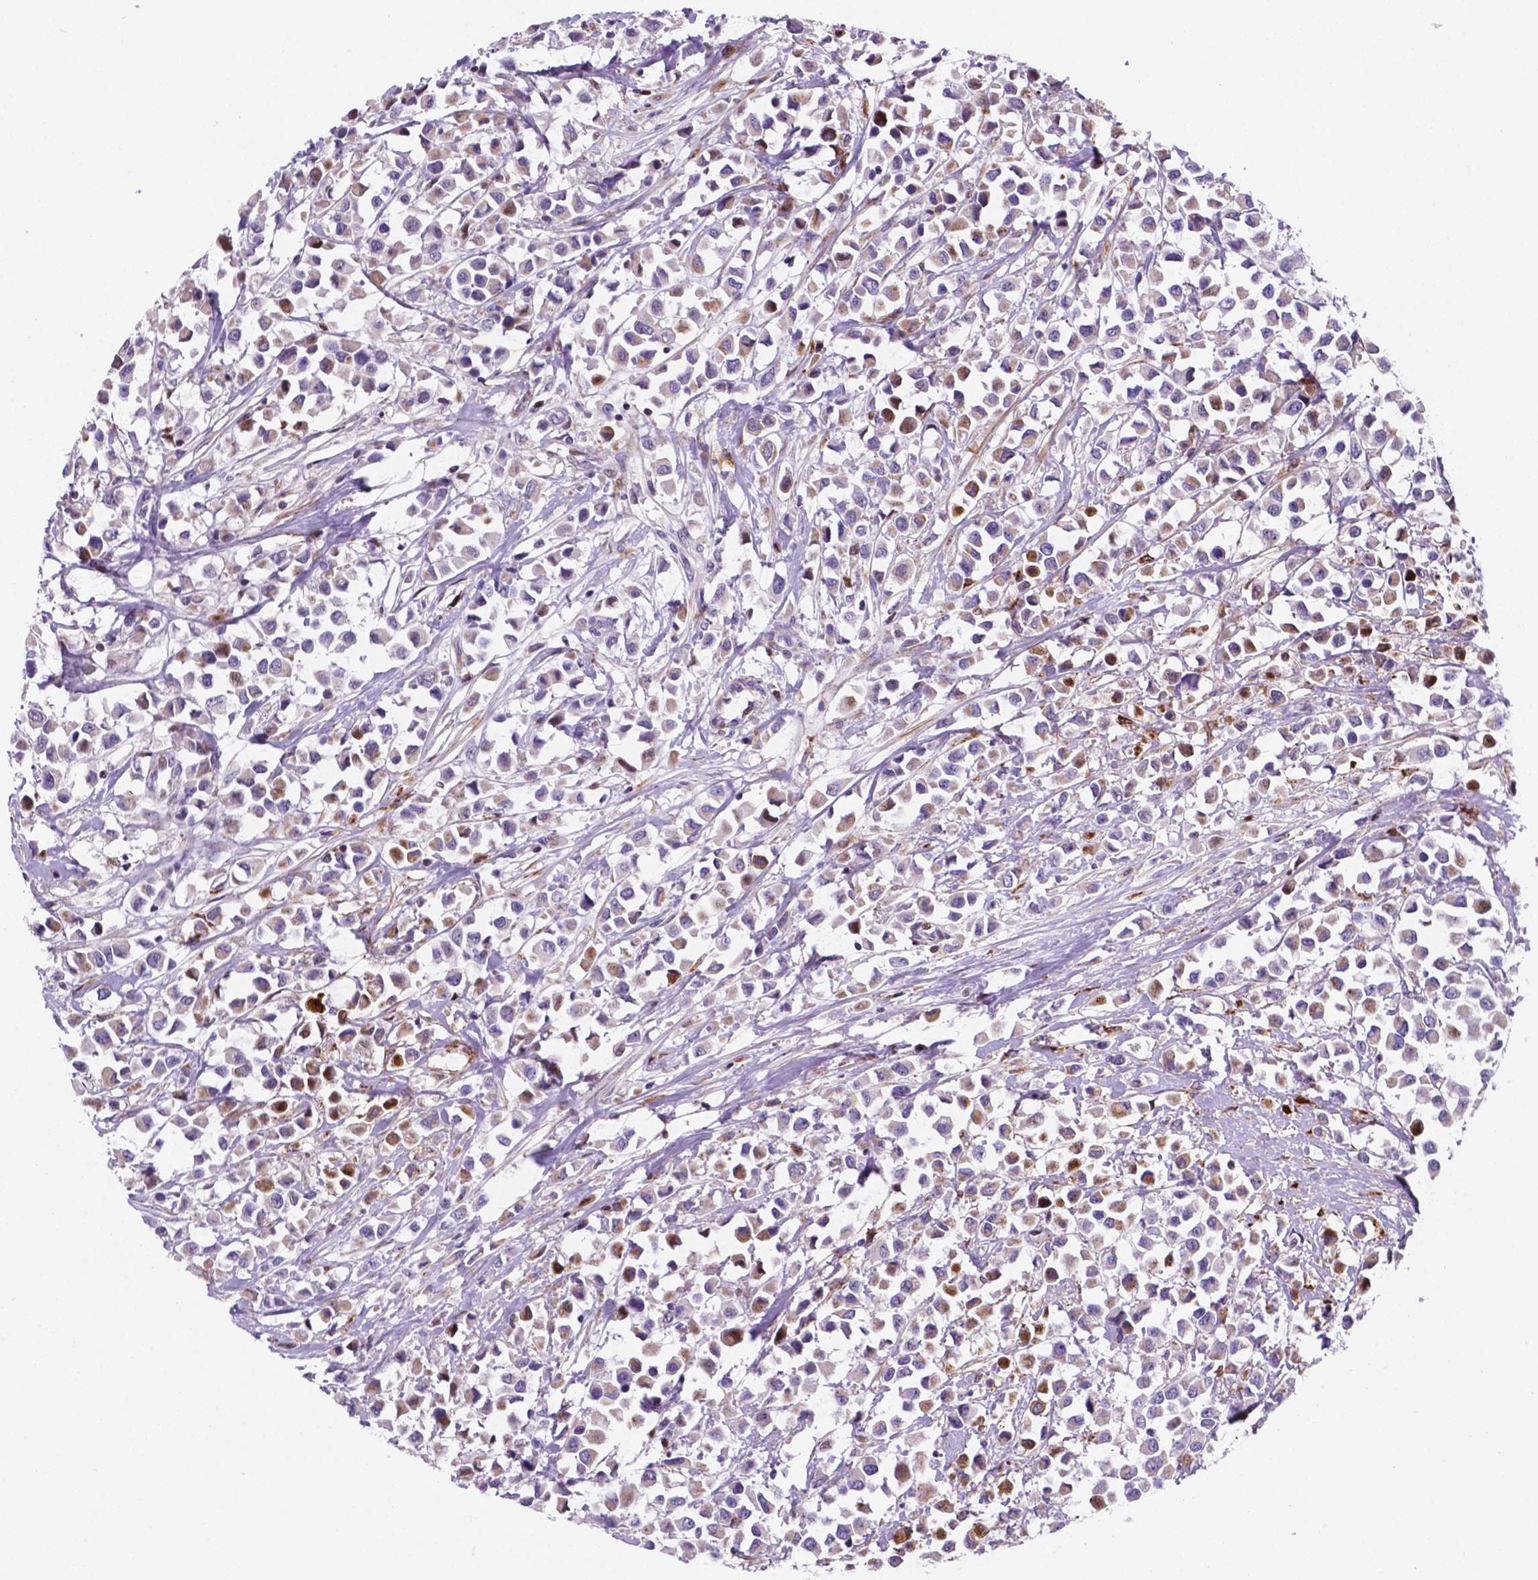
{"staining": {"intensity": "moderate", "quantity": "<25%", "location": "cytoplasmic/membranous,nuclear"}, "tissue": "breast cancer", "cell_type": "Tumor cells", "image_type": "cancer", "snomed": [{"axis": "morphology", "description": "Duct carcinoma"}, {"axis": "topography", "description": "Breast"}], "caption": "There is low levels of moderate cytoplasmic/membranous and nuclear staining in tumor cells of invasive ductal carcinoma (breast), as demonstrated by immunohistochemical staining (brown color).", "gene": "TM4SF20", "patient": {"sex": "female", "age": 61}}